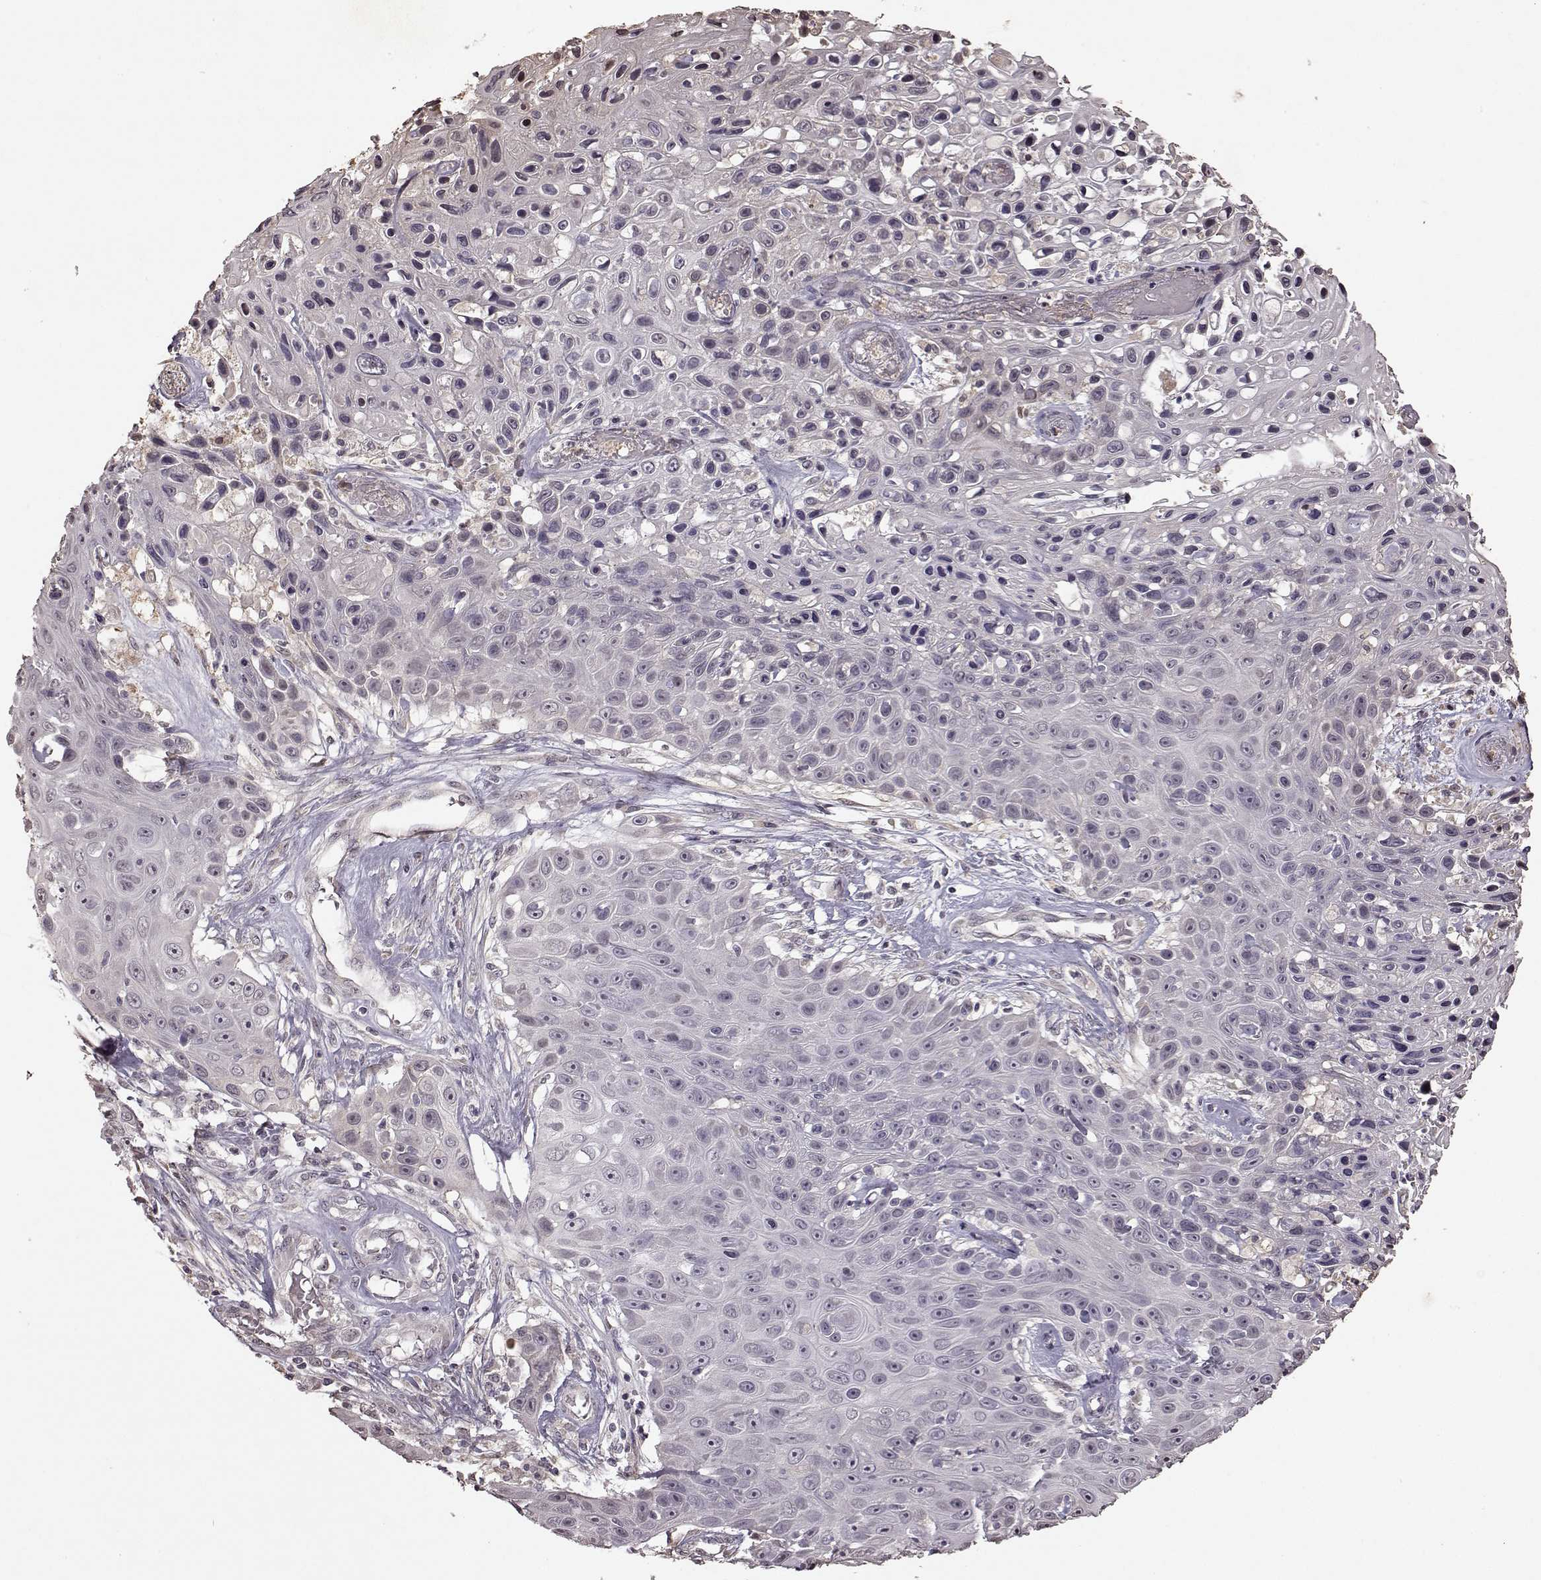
{"staining": {"intensity": "negative", "quantity": "none", "location": "none"}, "tissue": "skin cancer", "cell_type": "Tumor cells", "image_type": "cancer", "snomed": [{"axis": "morphology", "description": "Squamous cell carcinoma, NOS"}, {"axis": "topography", "description": "Skin"}], "caption": "There is no significant positivity in tumor cells of skin cancer (squamous cell carcinoma). The staining is performed using DAB (3,3'-diaminobenzidine) brown chromogen with nuclei counter-stained in using hematoxylin.", "gene": "CRB1", "patient": {"sex": "male", "age": 82}}